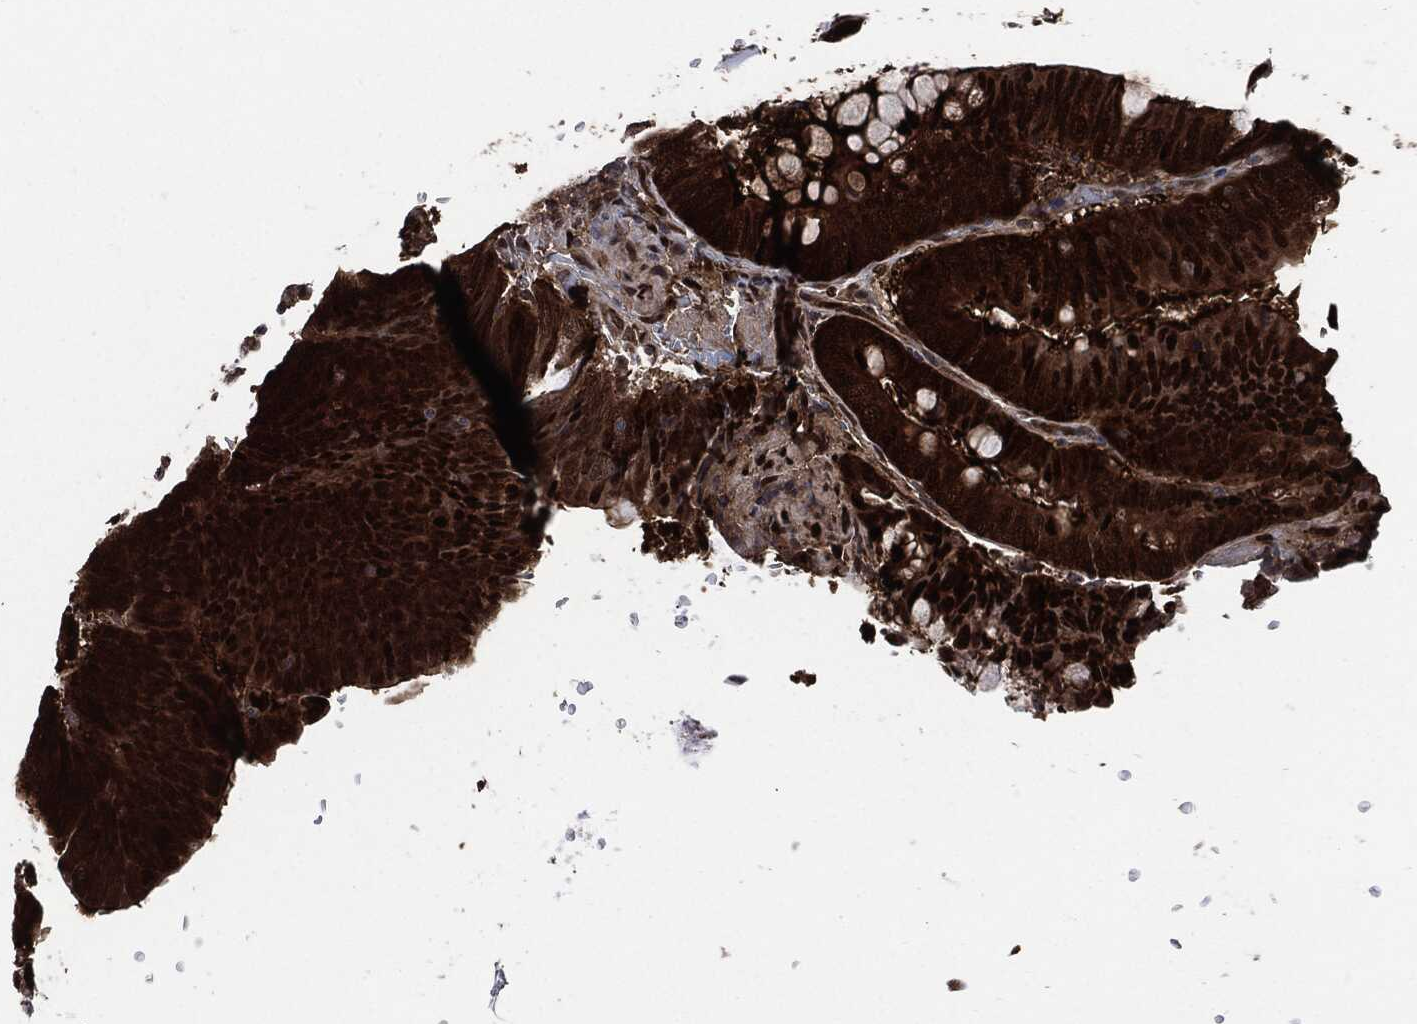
{"staining": {"intensity": "strong", "quantity": ">75%", "location": "cytoplasmic/membranous,nuclear"}, "tissue": "colorectal cancer", "cell_type": "Tumor cells", "image_type": "cancer", "snomed": [{"axis": "morphology", "description": "Normal tissue, NOS"}, {"axis": "morphology", "description": "Adenocarcinoma, NOS"}, {"axis": "topography", "description": "Rectum"}], "caption": "Immunohistochemistry (IHC) micrograph of neoplastic tissue: colorectal cancer stained using IHC demonstrates high levels of strong protein expression localized specifically in the cytoplasmic/membranous and nuclear of tumor cells, appearing as a cytoplasmic/membranous and nuclear brown color.", "gene": "DCTN1", "patient": {"sex": "male", "age": 92}}